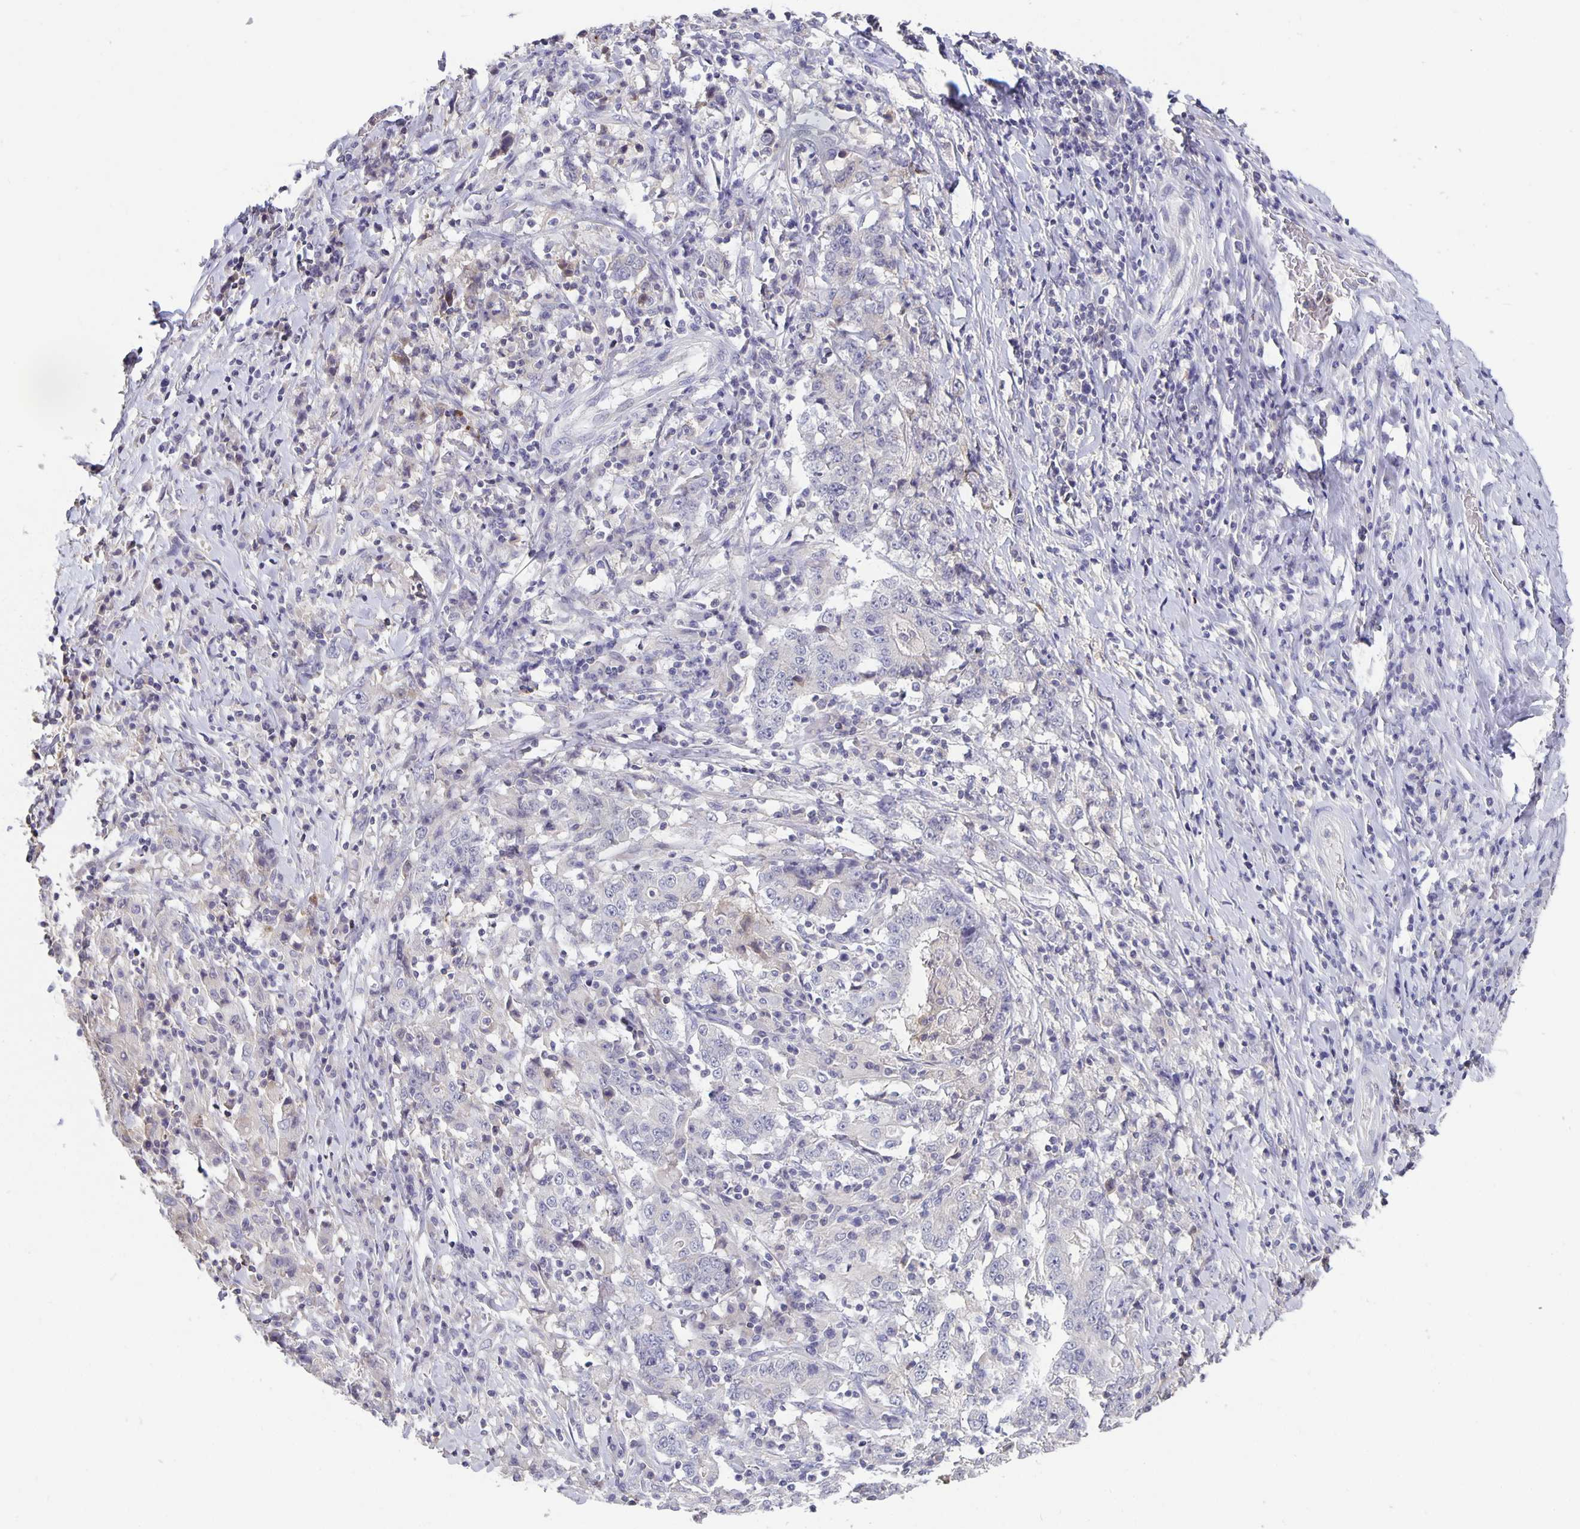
{"staining": {"intensity": "negative", "quantity": "none", "location": "none"}, "tissue": "stomach cancer", "cell_type": "Tumor cells", "image_type": "cancer", "snomed": [{"axis": "morphology", "description": "Normal tissue, NOS"}, {"axis": "morphology", "description": "Adenocarcinoma, NOS"}, {"axis": "topography", "description": "Stomach, upper"}, {"axis": "topography", "description": "Stomach"}], "caption": "High magnification brightfield microscopy of stomach cancer stained with DAB (3,3'-diaminobenzidine) (brown) and counterstained with hematoxylin (blue): tumor cells show no significant expression.", "gene": "GDF15", "patient": {"sex": "male", "age": 59}}